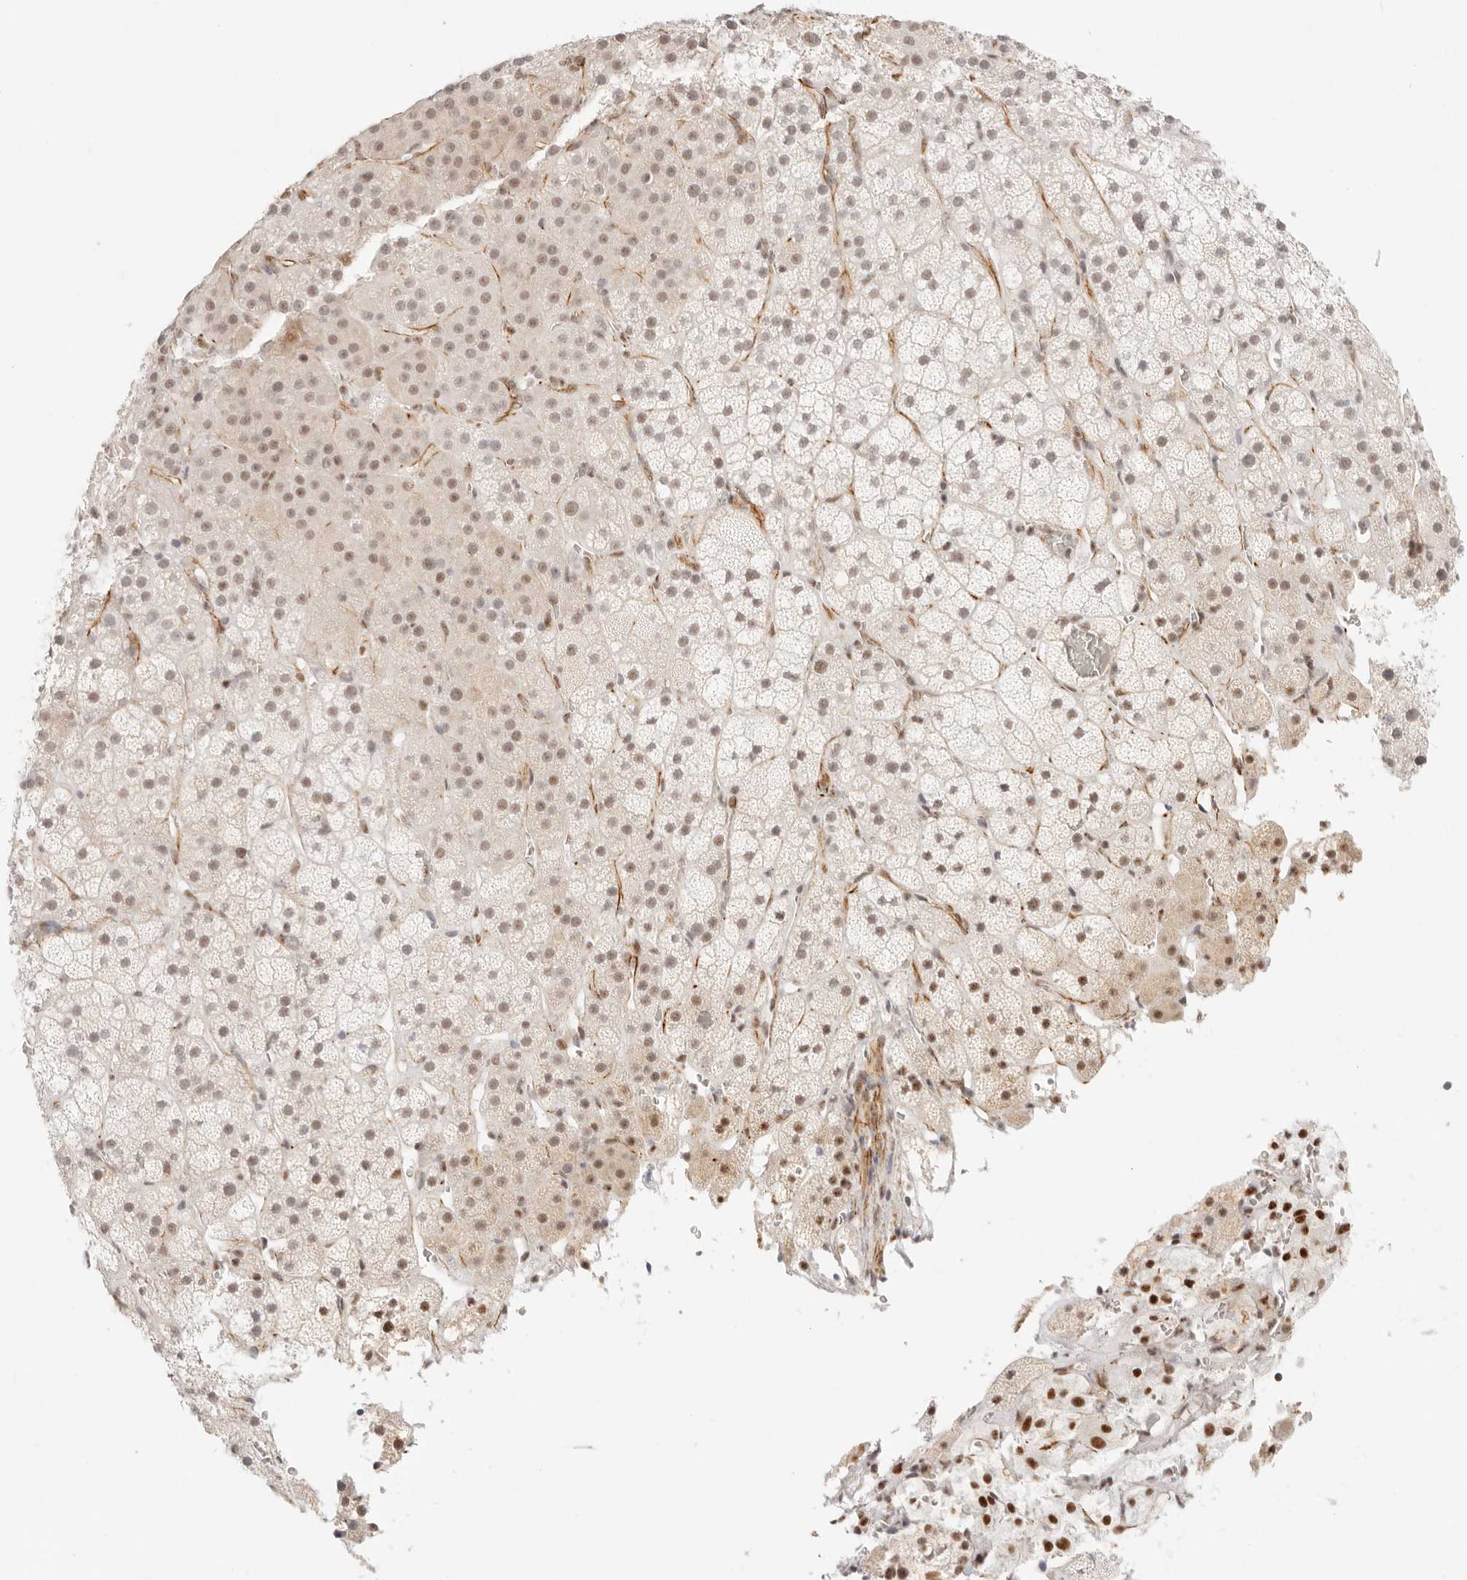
{"staining": {"intensity": "strong", "quantity": "<25%", "location": "nuclear"}, "tissue": "adrenal gland", "cell_type": "Glandular cells", "image_type": "normal", "snomed": [{"axis": "morphology", "description": "Normal tissue, NOS"}, {"axis": "topography", "description": "Adrenal gland"}], "caption": "Adrenal gland stained for a protein reveals strong nuclear positivity in glandular cells. (DAB IHC, brown staining for protein, blue staining for nuclei).", "gene": "ZC3H11A", "patient": {"sex": "male", "age": 57}}